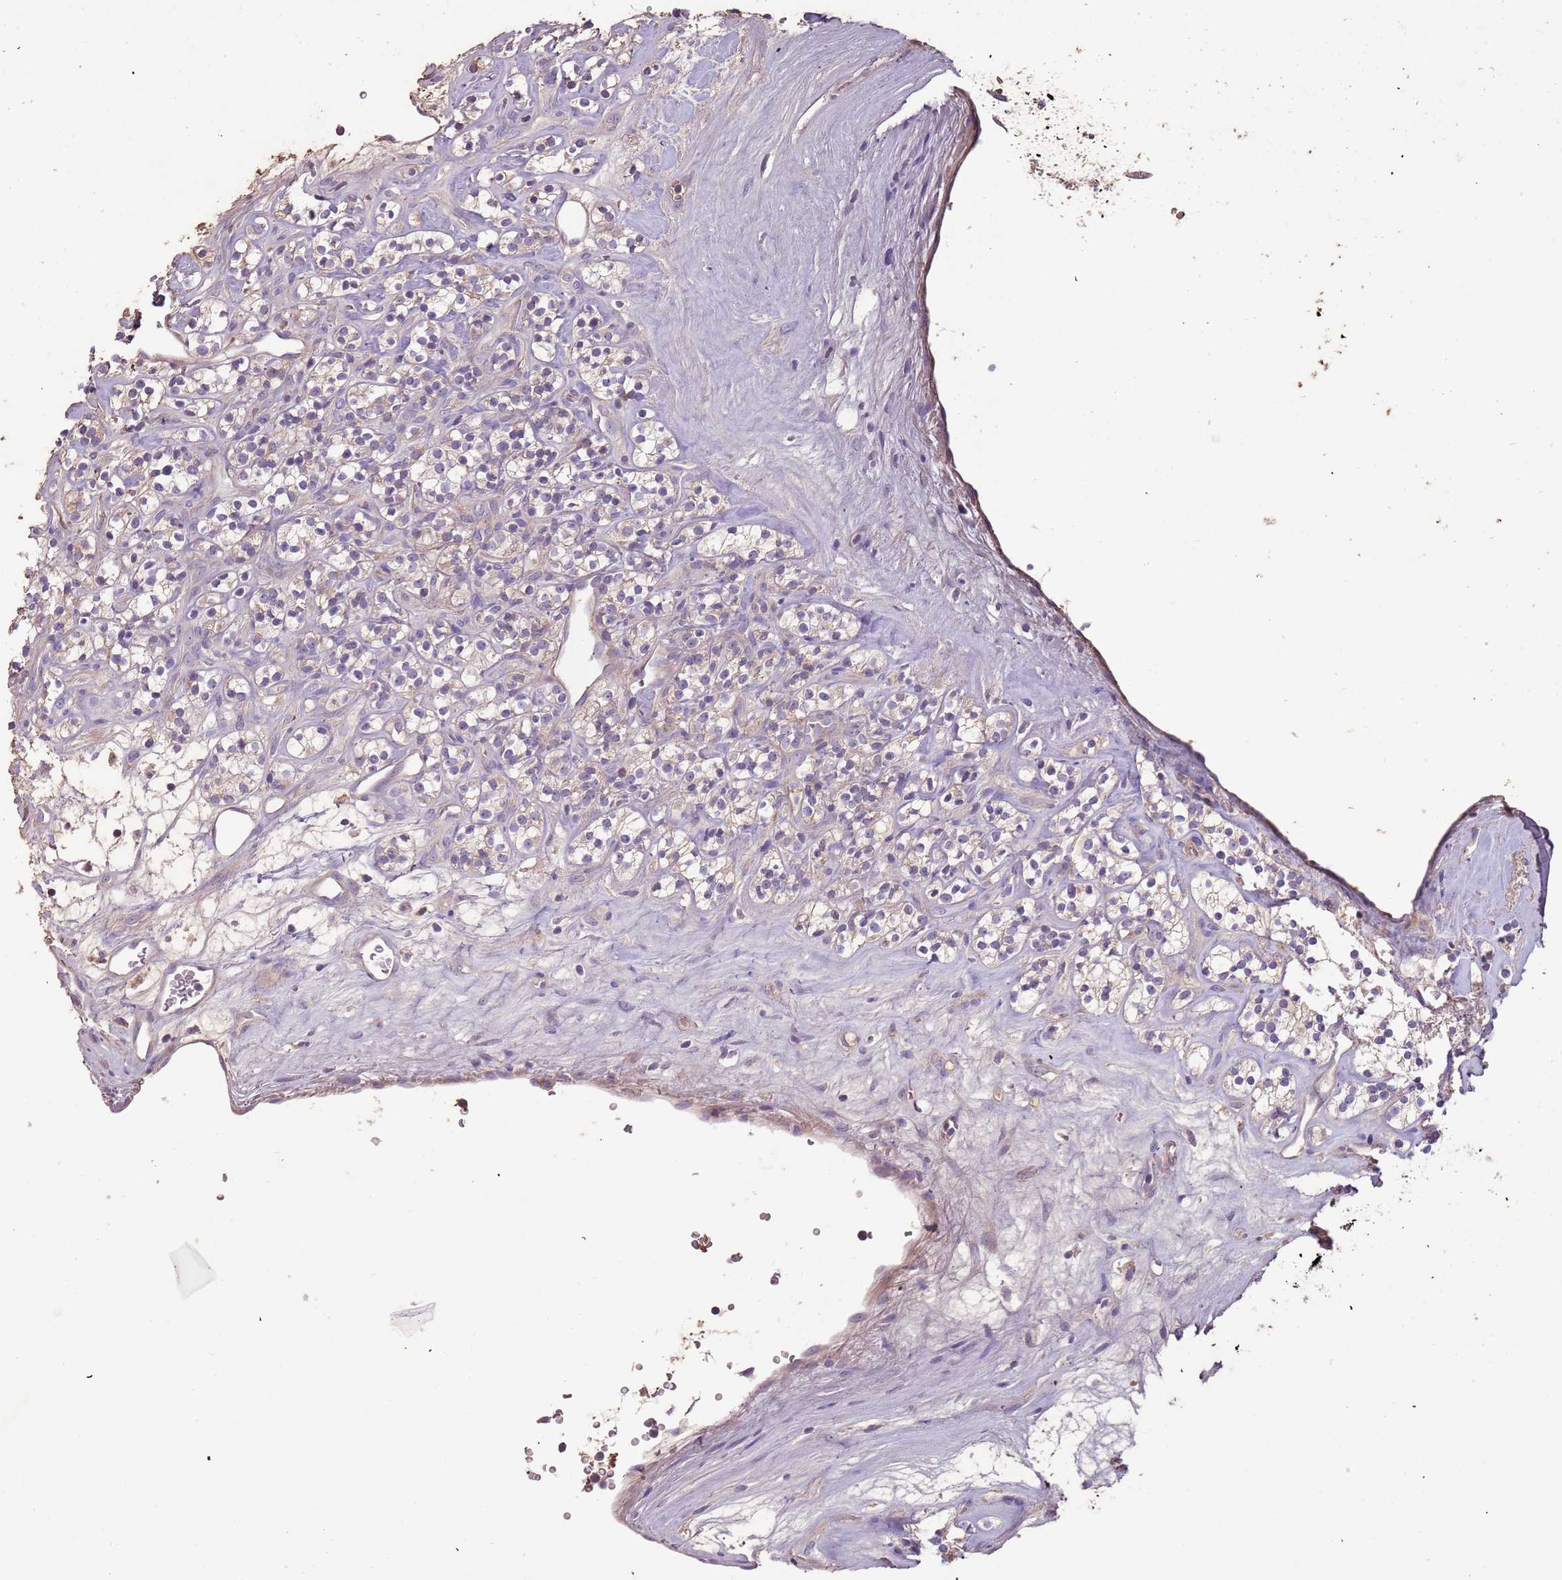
{"staining": {"intensity": "negative", "quantity": "none", "location": "none"}, "tissue": "renal cancer", "cell_type": "Tumor cells", "image_type": "cancer", "snomed": [{"axis": "morphology", "description": "Adenocarcinoma, NOS"}, {"axis": "topography", "description": "Kidney"}], "caption": "IHC photomicrograph of neoplastic tissue: adenocarcinoma (renal) stained with DAB shows no significant protein staining in tumor cells. (DAB (3,3'-diaminobenzidine) immunohistochemistry (IHC) visualized using brightfield microscopy, high magnification).", "gene": "FECH", "patient": {"sex": "male", "age": 77}}